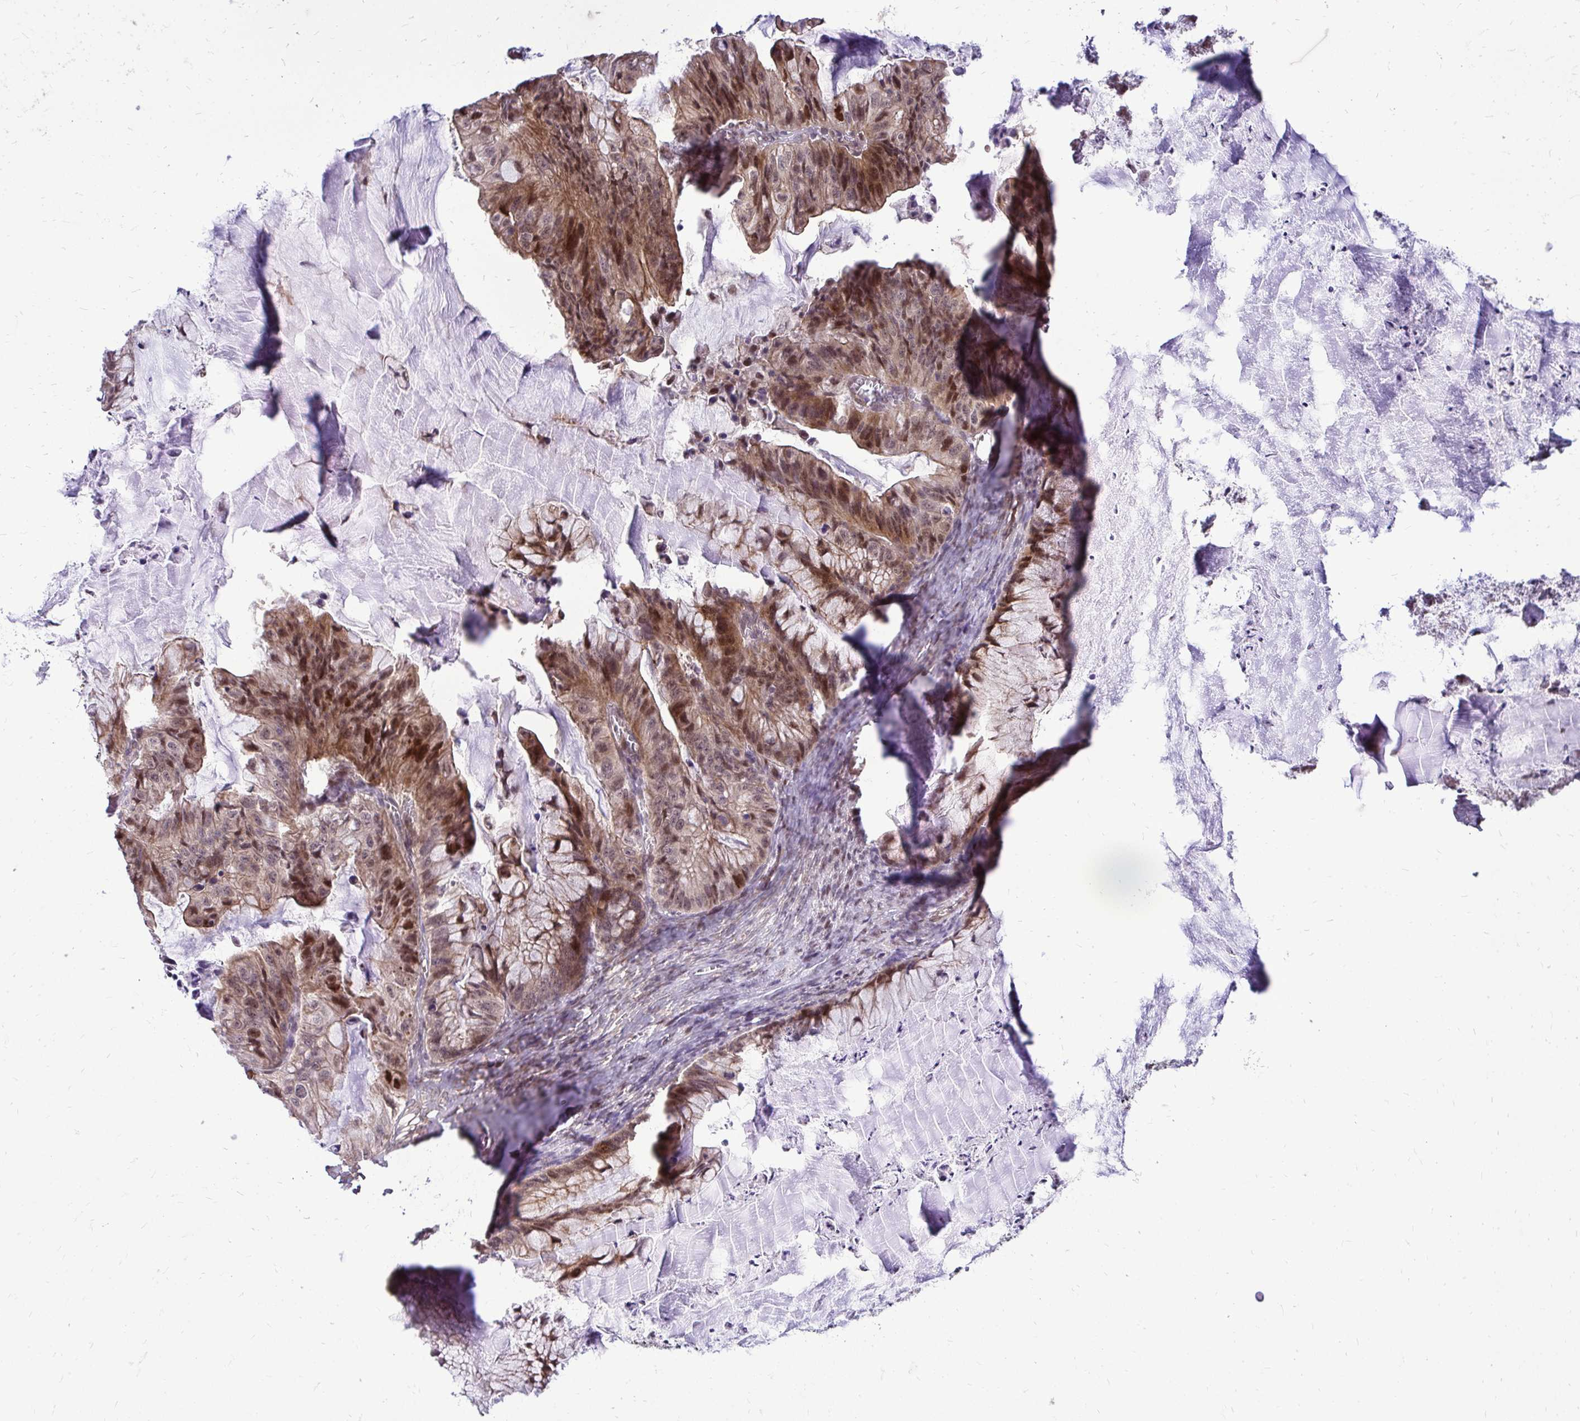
{"staining": {"intensity": "moderate", "quantity": "25%-75%", "location": "cytoplasmic/membranous,nuclear"}, "tissue": "ovarian cancer", "cell_type": "Tumor cells", "image_type": "cancer", "snomed": [{"axis": "morphology", "description": "Cystadenocarcinoma, mucinous, NOS"}, {"axis": "topography", "description": "Ovary"}], "caption": "This image displays immunohistochemistry staining of ovarian cancer, with medium moderate cytoplasmic/membranous and nuclear positivity in about 25%-75% of tumor cells.", "gene": "TRIP6", "patient": {"sex": "female", "age": 72}}